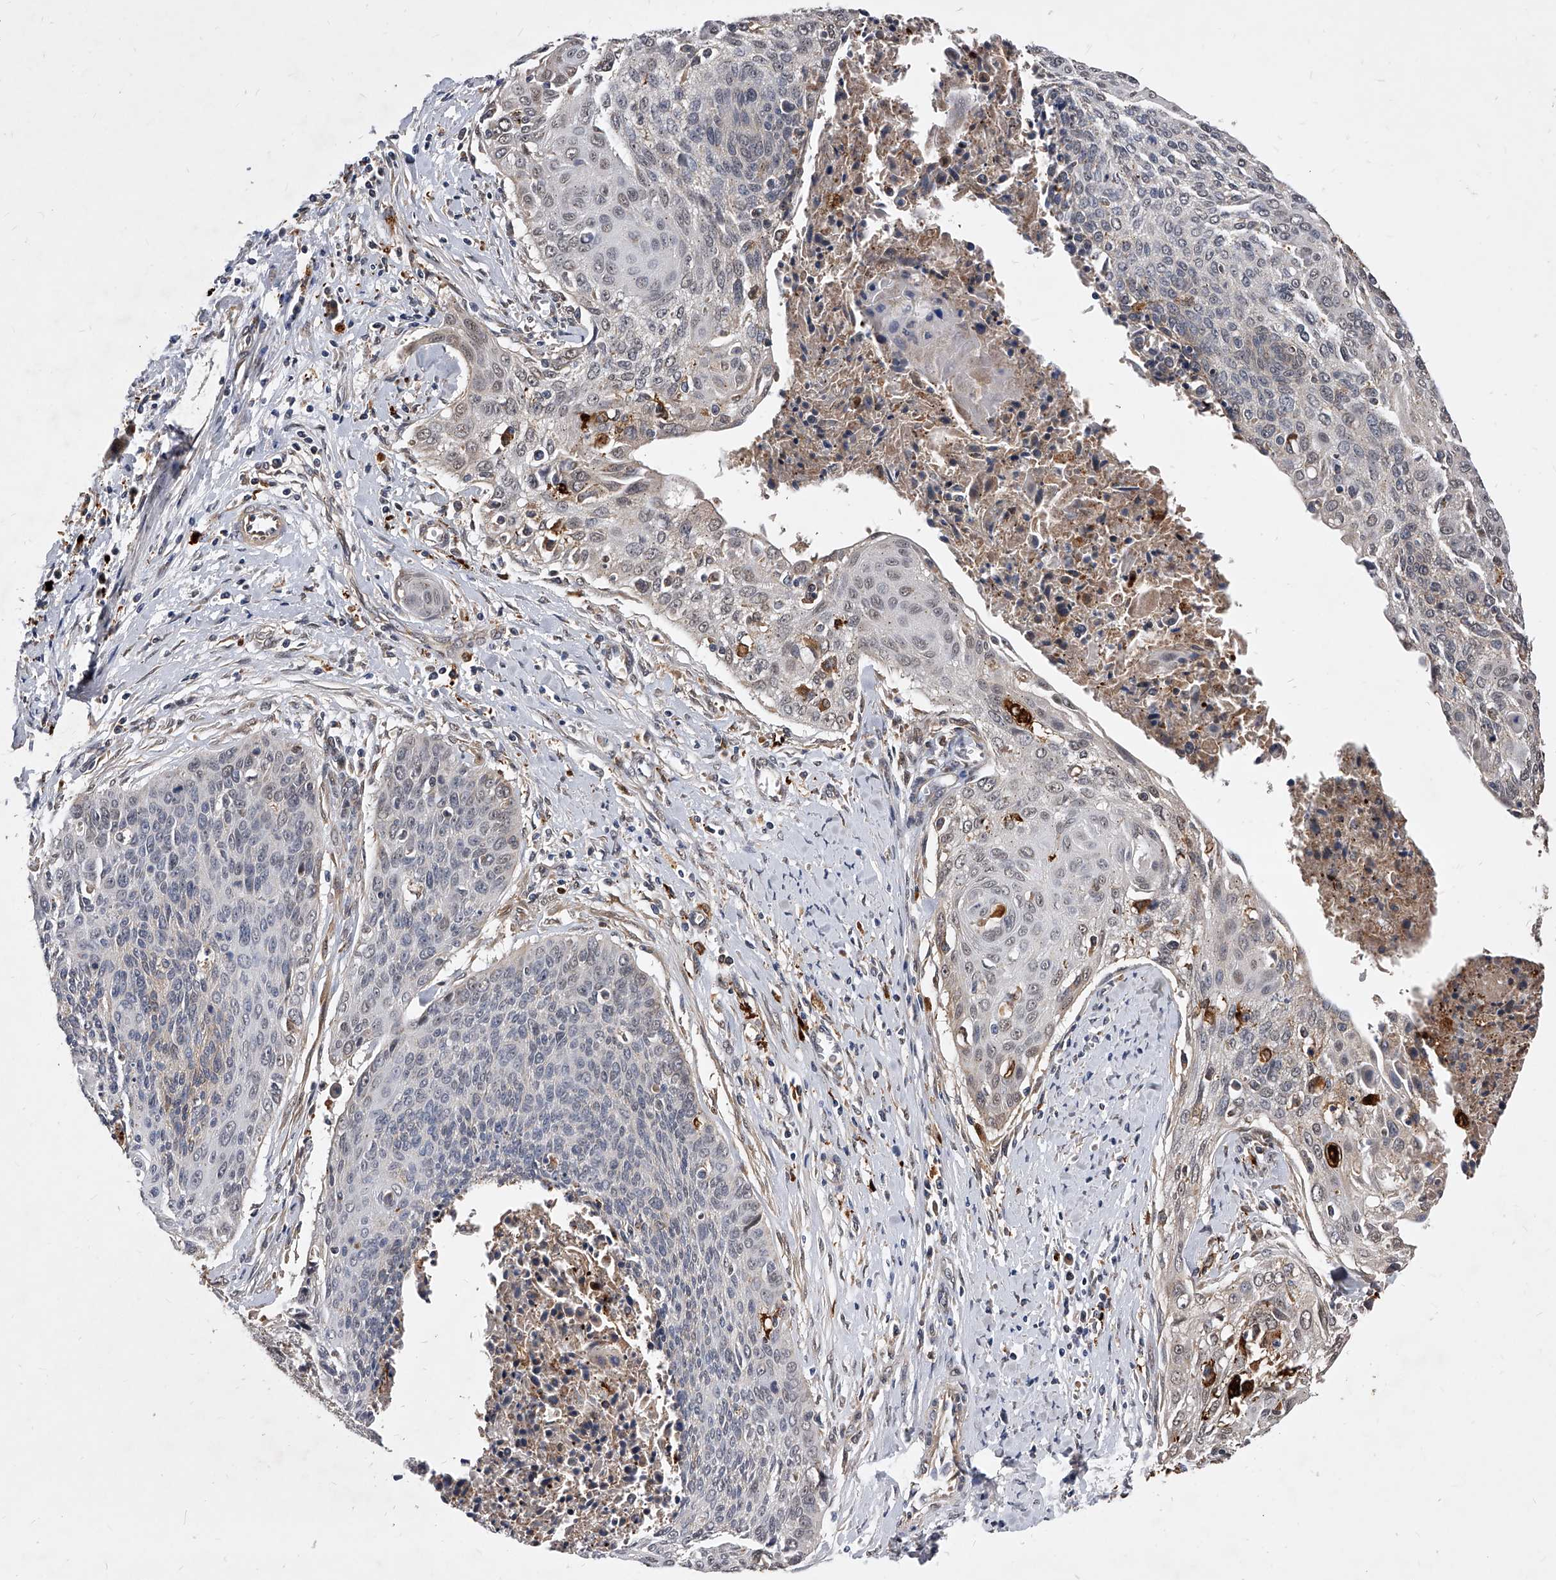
{"staining": {"intensity": "weak", "quantity": "<25%", "location": "nuclear"}, "tissue": "cervical cancer", "cell_type": "Tumor cells", "image_type": "cancer", "snomed": [{"axis": "morphology", "description": "Squamous cell carcinoma, NOS"}, {"axis": "topography", "description": "Cervix"}], "caption": "Tumor cells show no significant protein positivity in cervical cancer.", "gene": "SOBP", "patient": {"sex": "female", "age": 55}}